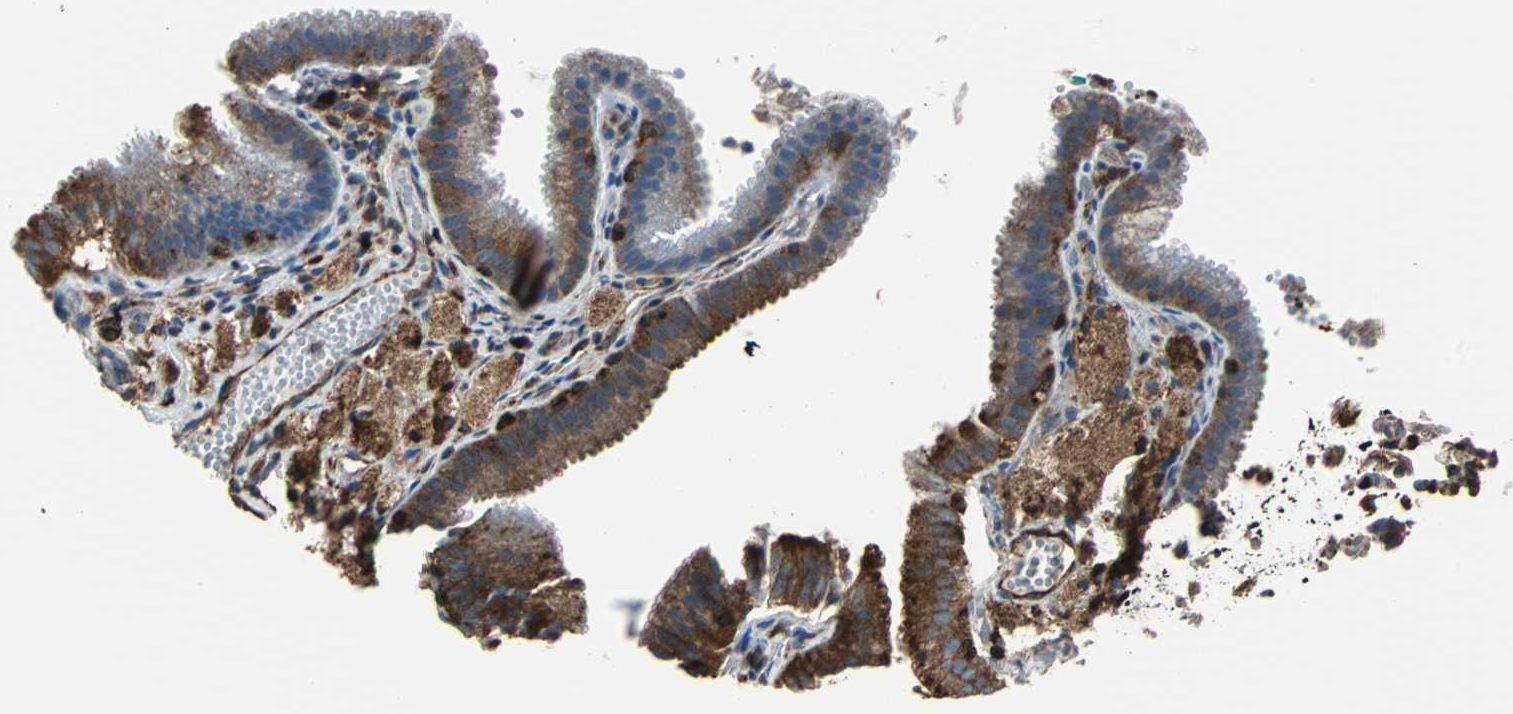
{"staining": {"intensity": "strong", "quantity": ">75%", "location": "cytoplasmic/membranous"}, "tissue": "gallbladder", "cell_type": "Glandular cells", "image_type": "normal", "snomed": [{"axis": "morphology", "description": "Normal tissue, NOS"}, {"axis": "topography", "description": "Gallbladder"}], "caption": "Protein expression by IHC shows strong cytoplasmic/membranous staining in approximately >75% of glandular cells in benign gallbladder.", "gene": "RELA", "patient": {"sex": "female", "age": 24}}